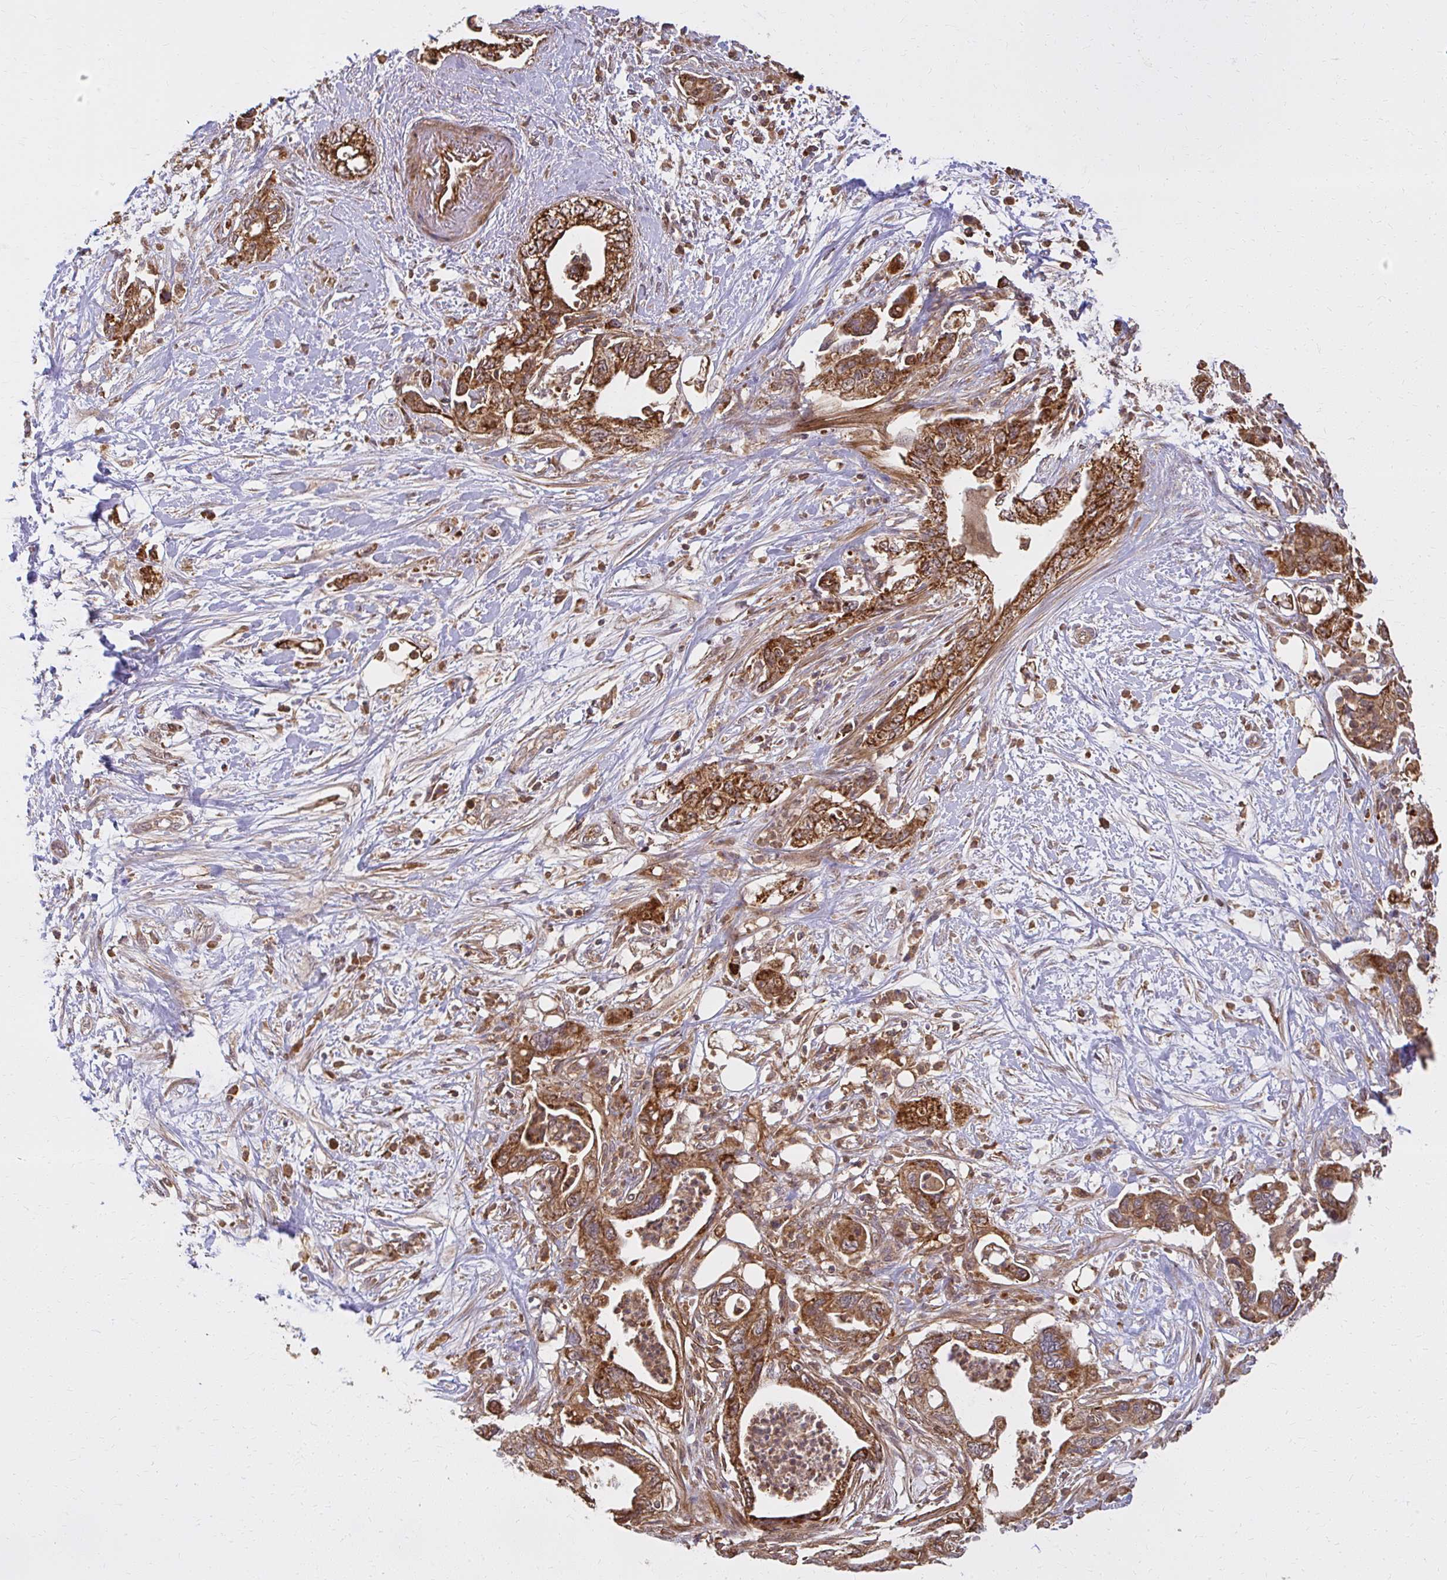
{"staining": {"intensity": "moderate", "quantity": ">75%", "location": "cytoplasmic/membranous"}, "tissue": "pancreatic cancer", "cell_type": "Tumor cells", "image_type": "cancer", "snomed": [{"axis": "morphology", "description": "Adenocarcinoma, NOS"}, {"axis": "topography", "description": "Pancreas"}], "caption": "The micrograph exhibits immunohistochemical staining of adenocarcinoma (pancreatic). There is moderate cytoplasmic/membranous staining is seen in about >75% of tumor cells.", "gene": "GNS", "patient": {"sex": "female", "age": 73}}